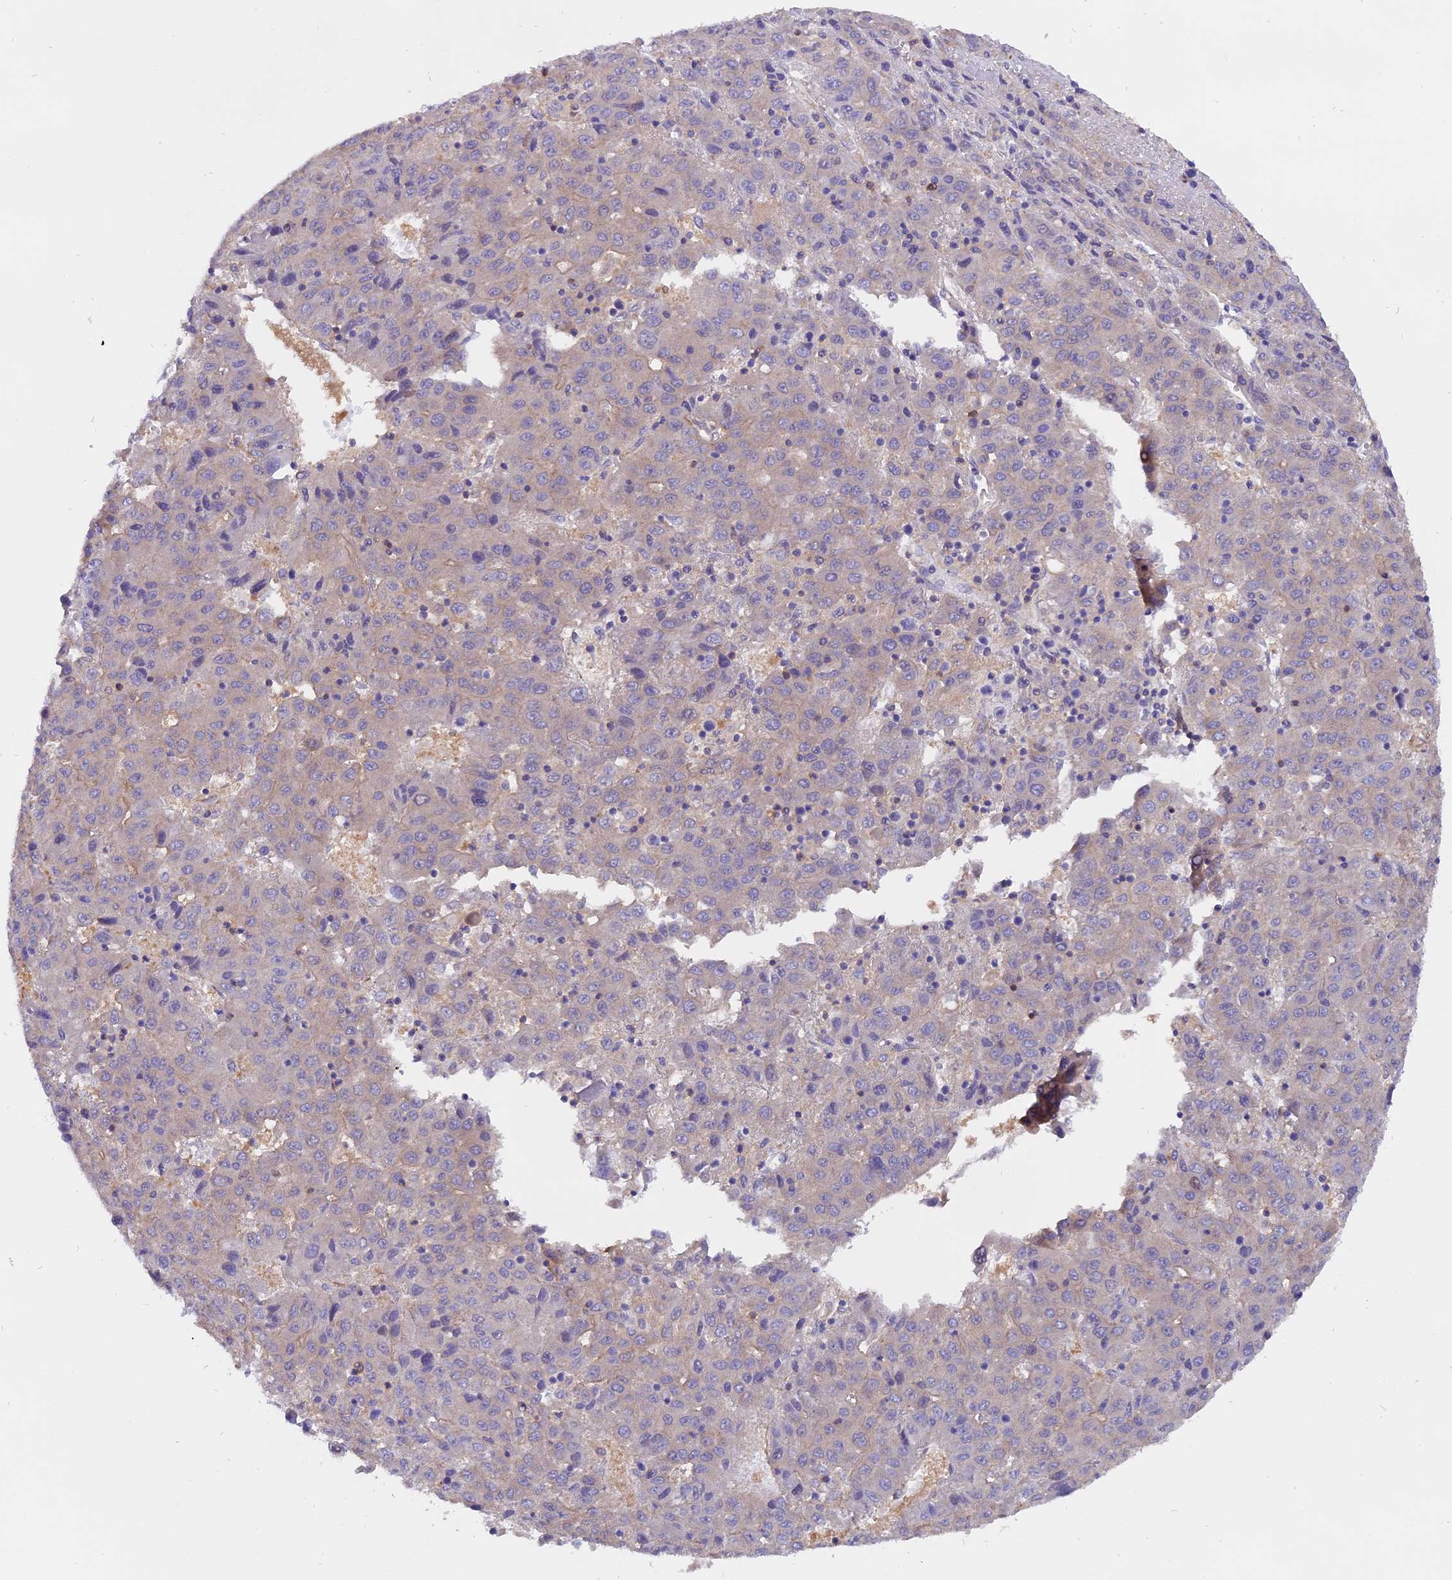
{"staining": {"intensity": "negative", "quantity": "none", "location": "none"}, "tissue": "liver cancer", "cell_type": "Tumor cells", "image_type": "cancer", "snomed": [{"axis": "morphology", "description": "Carcinoma, Hepatocellular, NOS"}, {"axis": "topography", "description": "Liver"}], "caption": "The immunohistochemistry (IHC) image has no significant staining in tumor cells of liver cancer tissue.", "gene": "FAM118B", "patient": {"sex": "female", "age": 53}}